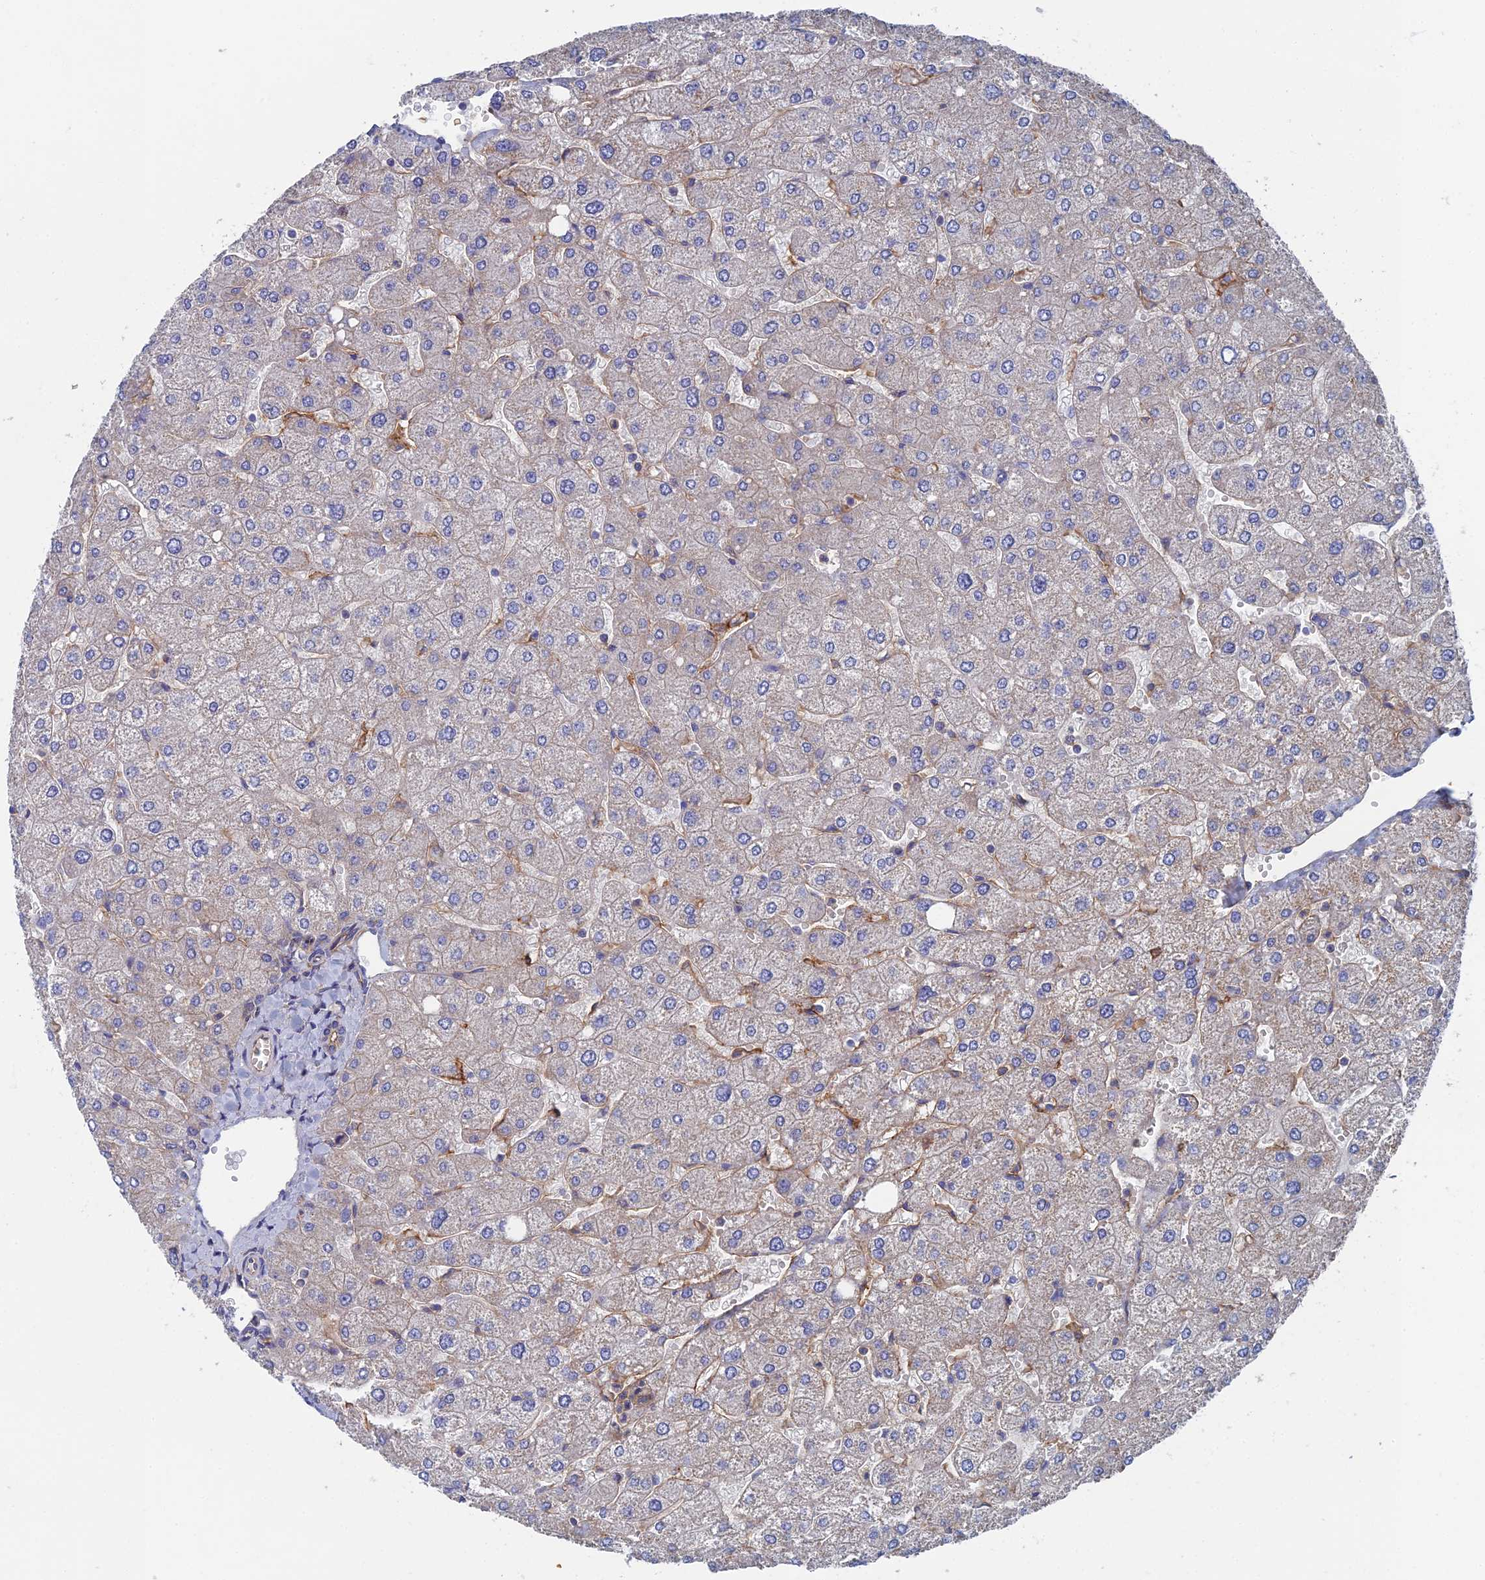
{"staining": {"intensity": "weak", "quantity": "<25%", "location": "cytoplasmic/membranous"}, "tissue": "liver", "cell_type": "Cholangiocytes", "image_type": "normal", "snomed": [{"axis": "morphology", "description": "Normal tissue, NOS"}, {"axis": "topography", "description": "Liver"}], "caption": "High magnification brightfield microscopy of normal liver stained with DAB (brown) and counterstained with hematoxylin (blue): cholangiocytes show no significant expression.", "gene": "SNX11", "patient": {"sex": "male", "age": 55}}